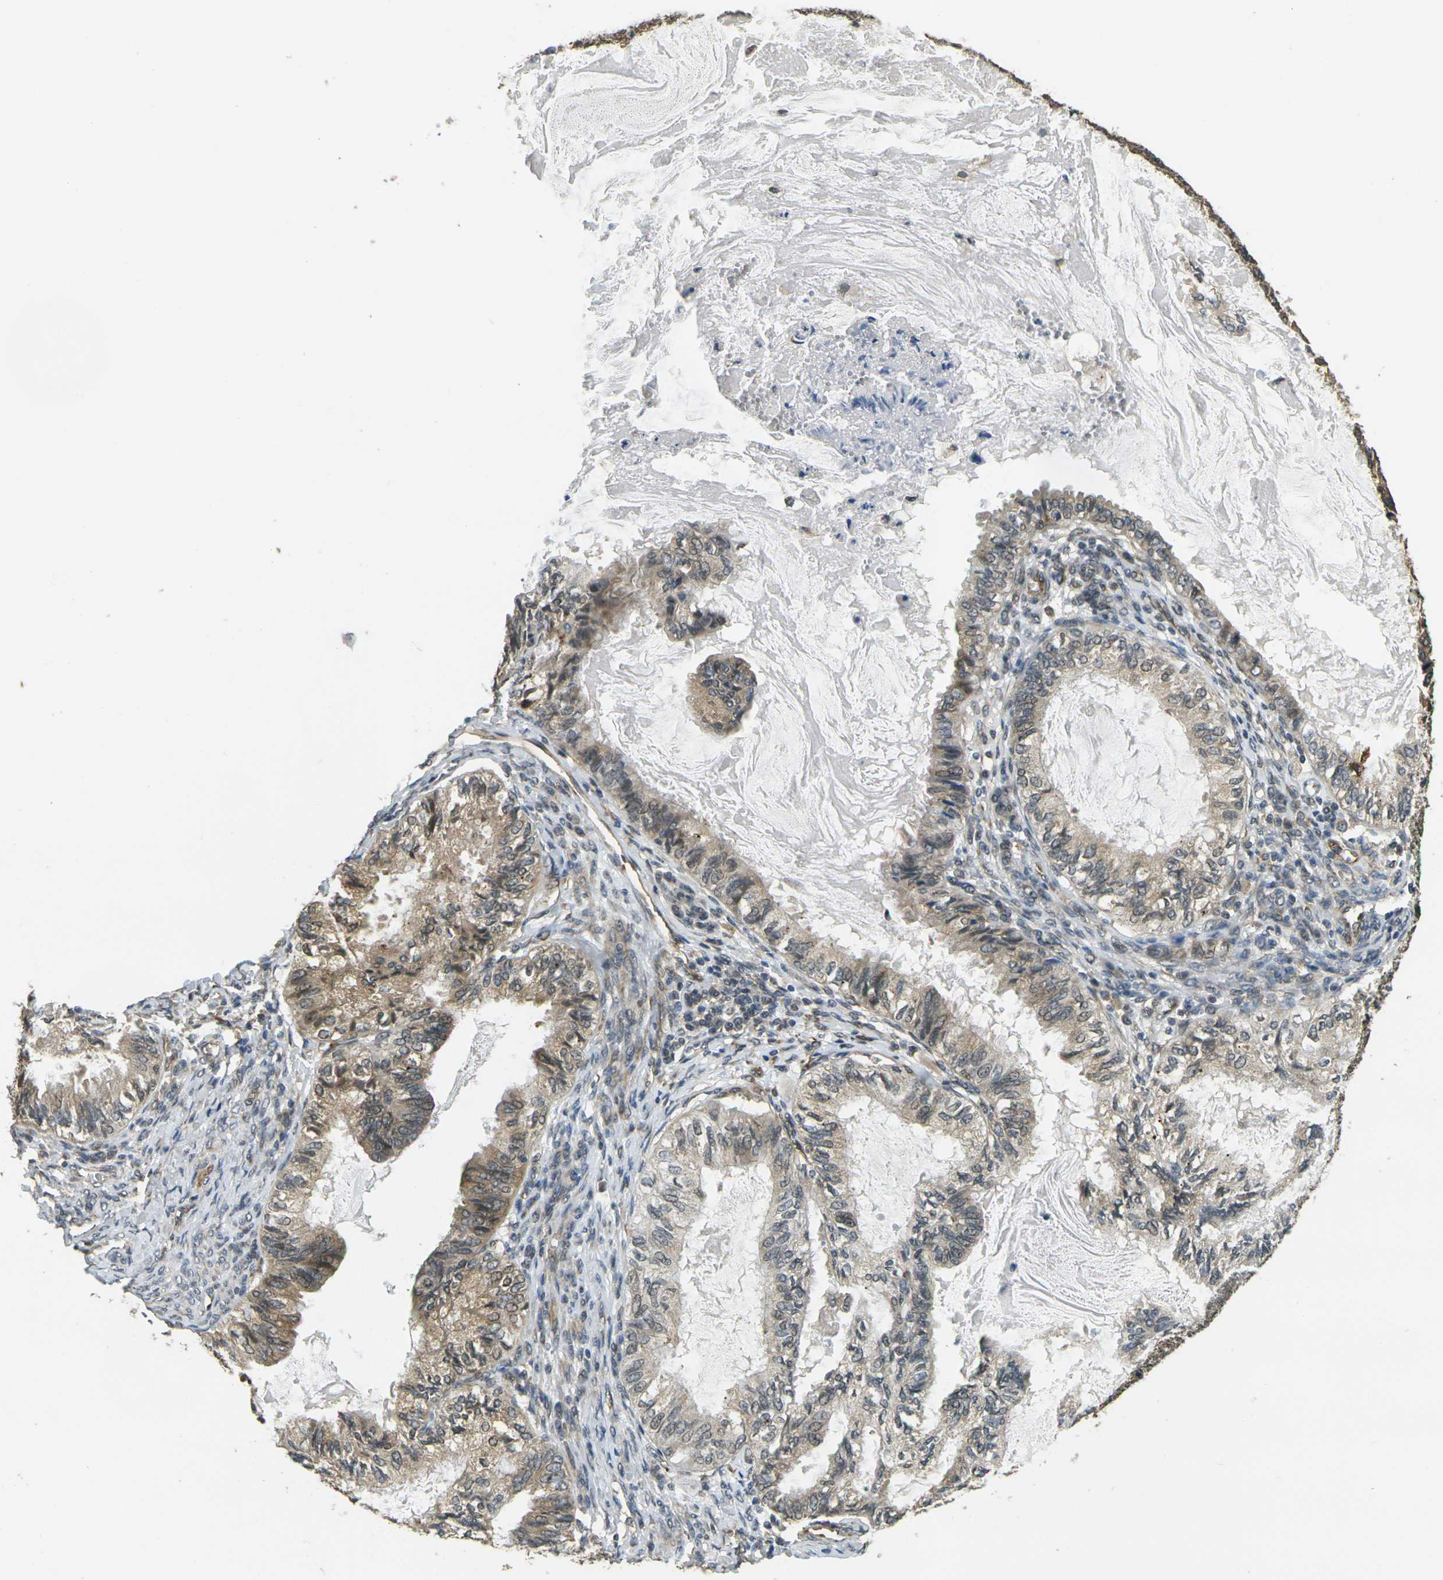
{"staining": {"intensity": "weak", "quantity": "<25%", "location": "cytoplasmic/membranous"}, "tissue": "cervical cancer", "cell_type": "Tumor cells", "image_type": "cancer", "snomed": [{"axis": "morphology", "description": "Normal tissue, NOS"}, {"axis": "morphology", "description": "Adenocarcinoma, NOS"}, {"axis": "topography", "description": "Cervix"}, {"axis": "topography", "description": "Endometrium"}], "caption": "The photomicrograph shows no staining of tumor cells in cervical adenocarcinoma.", "gene": "FUT11", "patient": {"sex": "female", "age": 86}}